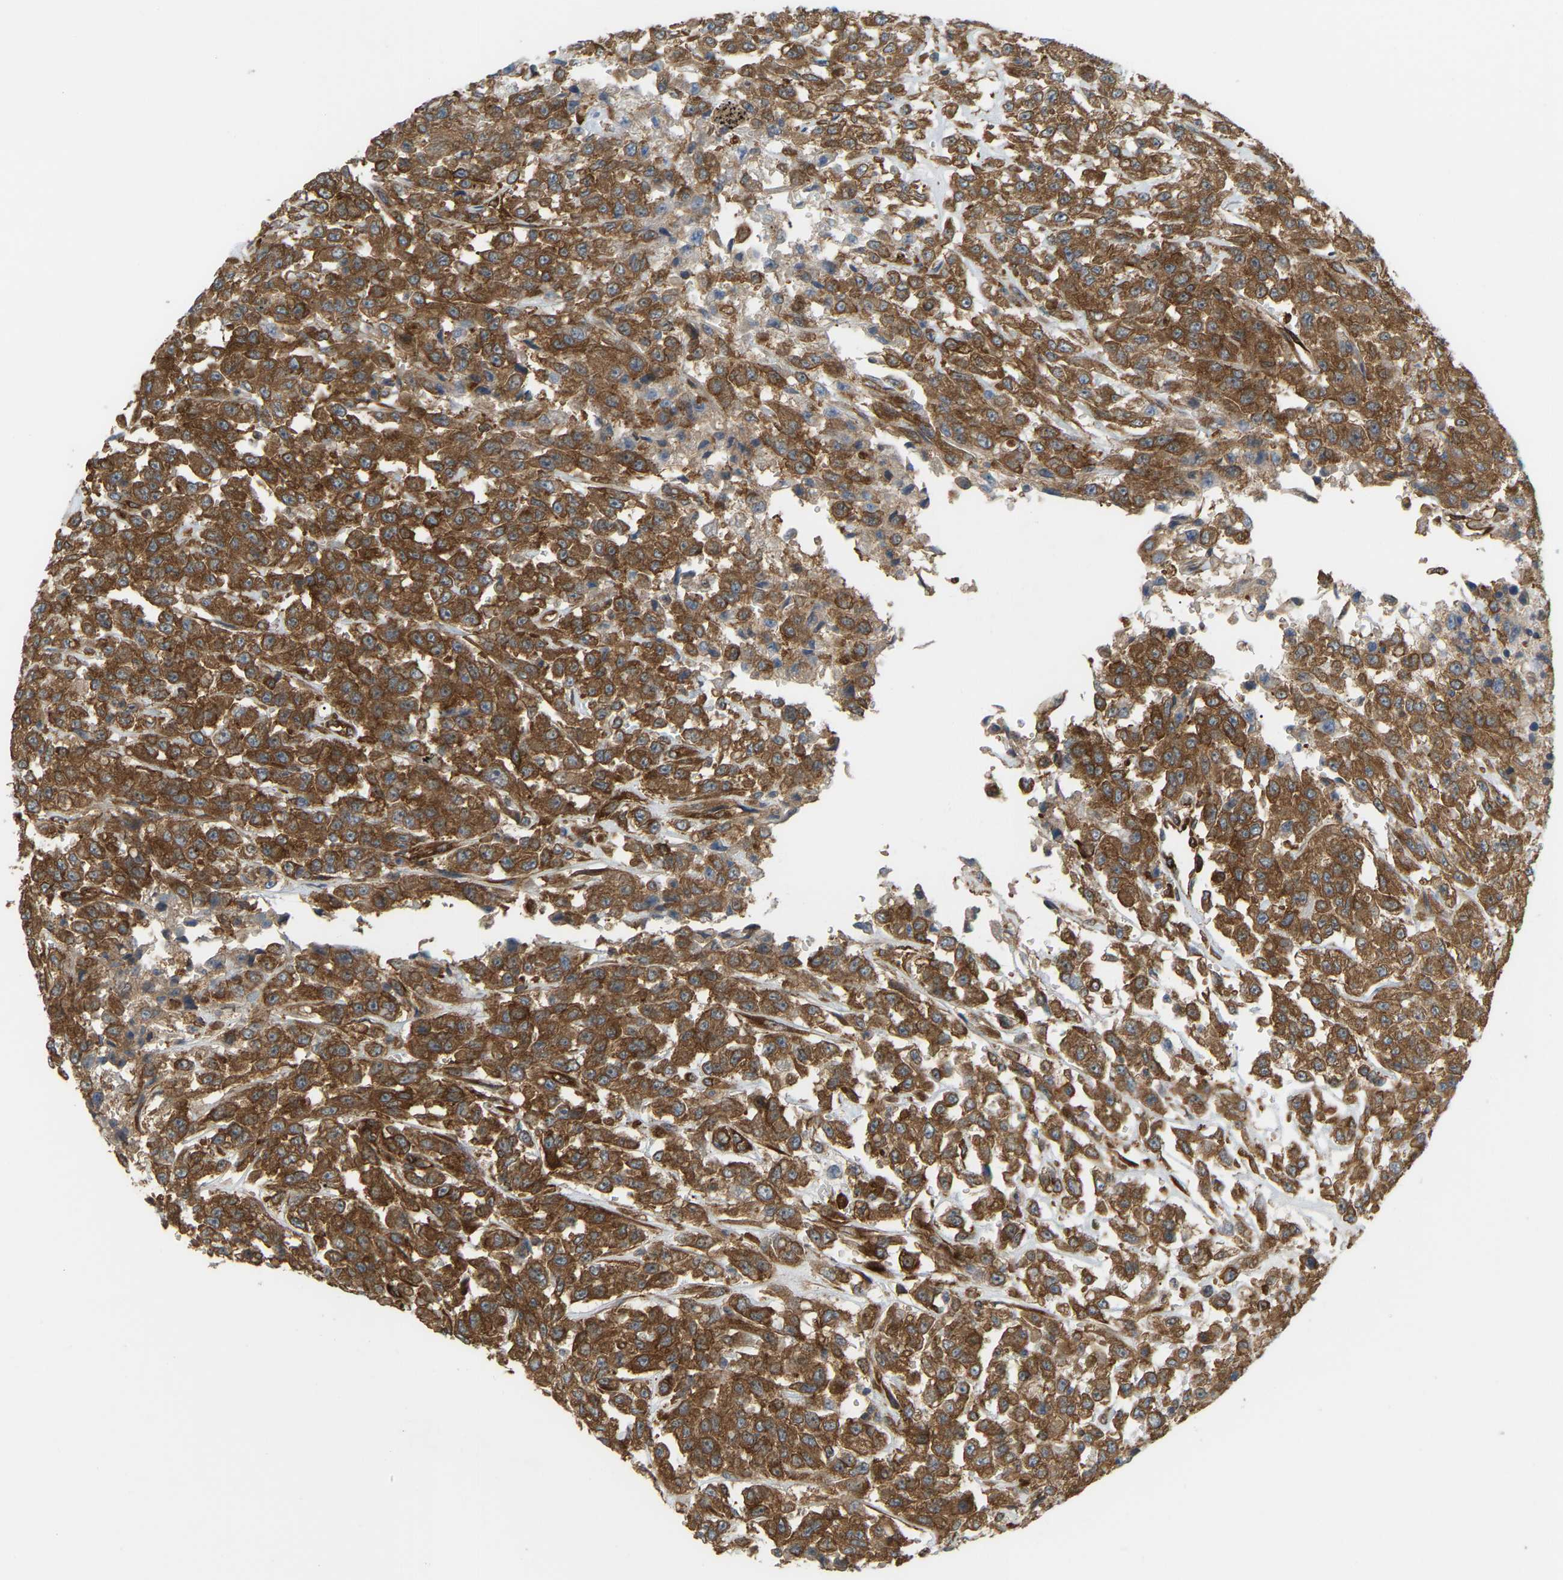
{"staining": {"intensity": "strong", "quantity": ">75%", "location": "cytoplasmic/membranous"}, "tissue": "urothelial cancer", "cell_type": "Tumor cells", "image_type": "cancer", "snomed": [{"axis": "morphology", "description": "Urothelial carcinoma, High grade"}, {"axis": "topography", "description": "Urinary bladder"}], "caption": "An immunohistochemistry photomicrograph of neoplastic tissue is shown. Protein staining in brown shows strong cytoplasmic/membranous positivity in urothelial cancer within tumor cells.", "gene": "PICALM", "patient": {"sex": "male", "age": 46}}